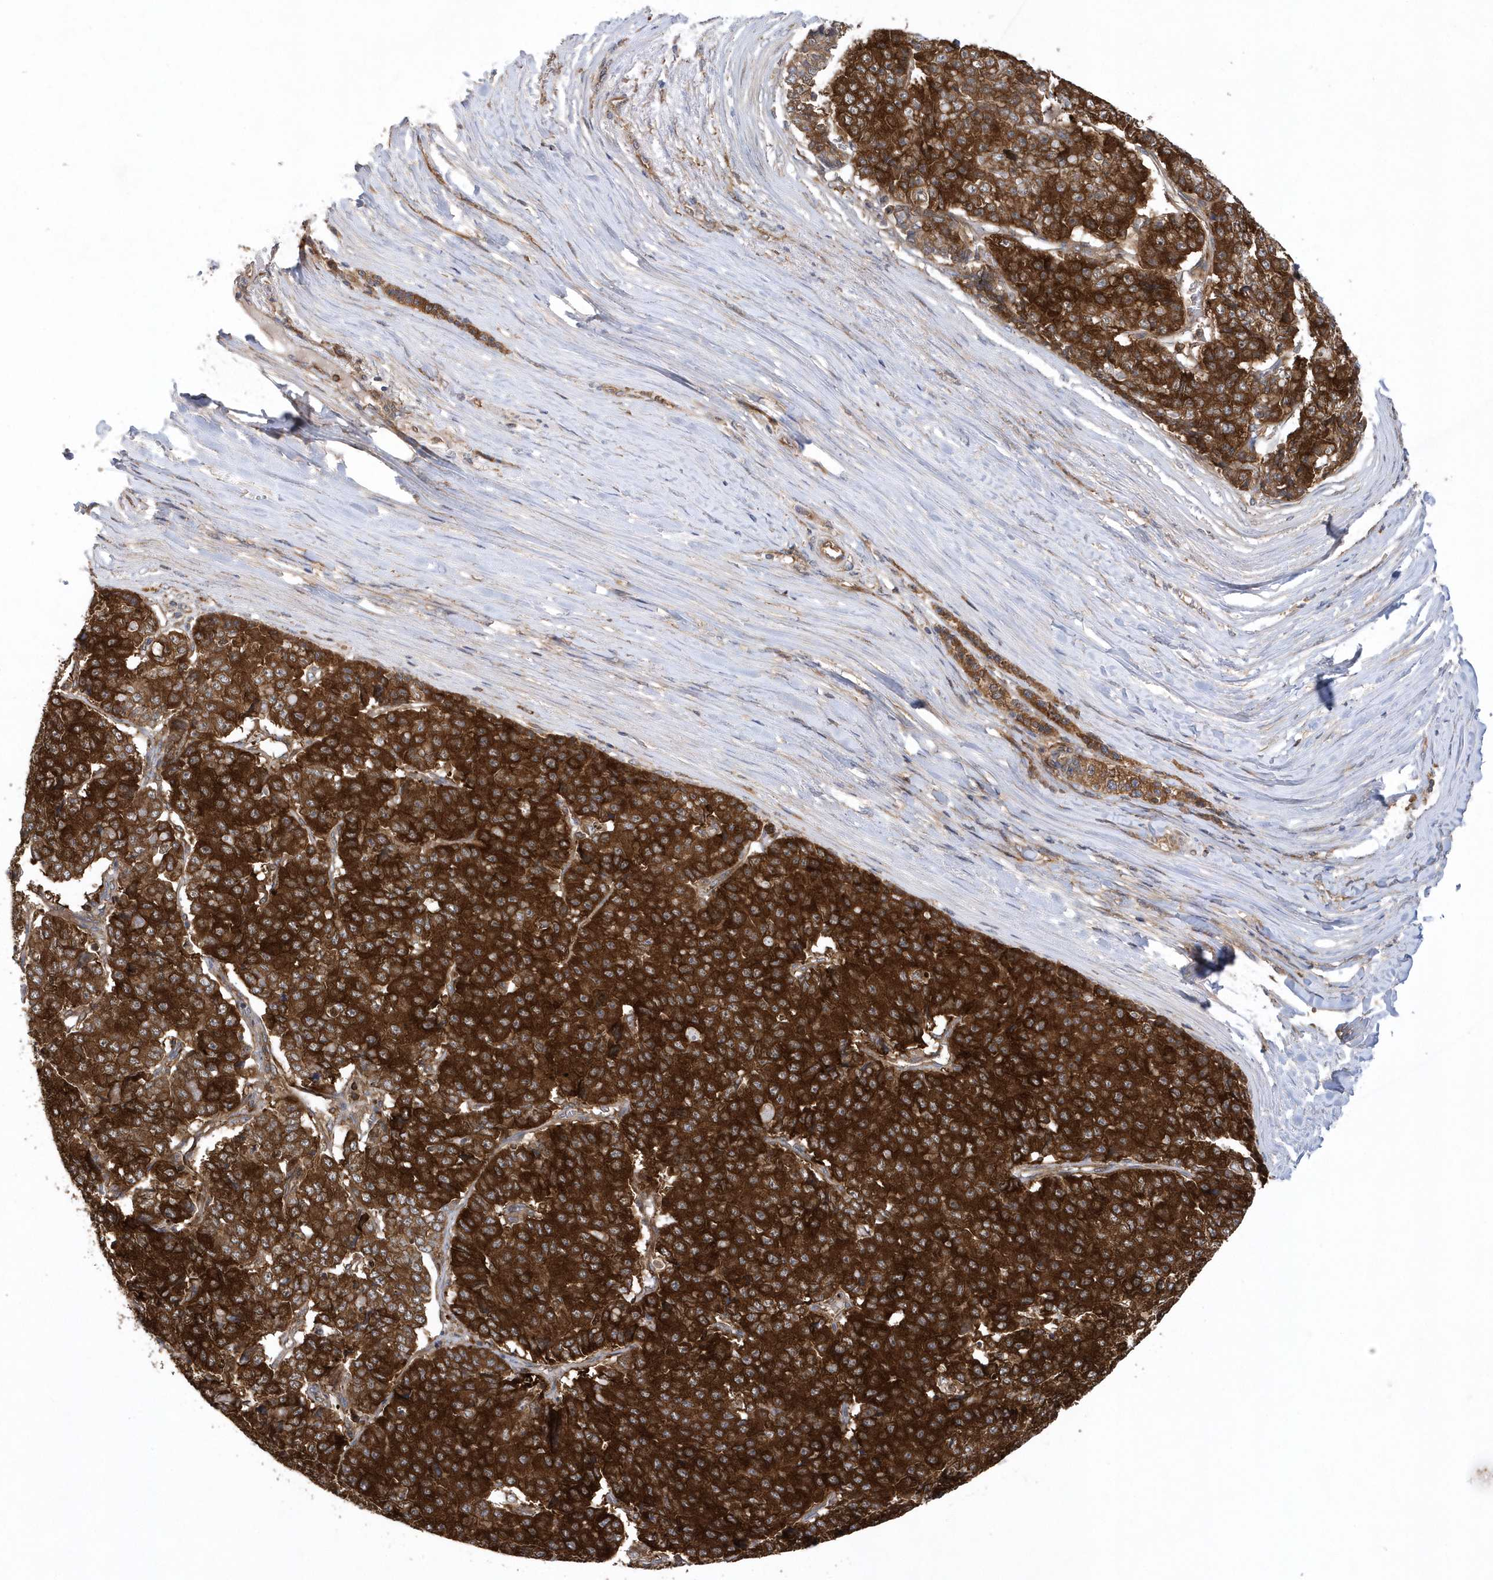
{"staining": {"intensity": "strong", "quantity": ">75%", "location": "cytoplasmic/membranous"}, "tissue": "pancreatic cancer", "cell_type": "Tumor cells", "image_type": "cancer", "snomed": [{"axis": "morphology", "description": "Adenocarcinoma, NOS"}, {"axis": "topography", "description": "Pancreas"}], "caption": "Immunohistochemical staining of human pancreatic cancer demonstrates high levels of strong cytoplasmic/membranous protein expression in approximately >75% of tumor cells.", "gene": "PAICS", "patient": {"sex": "male", "age": 50}}